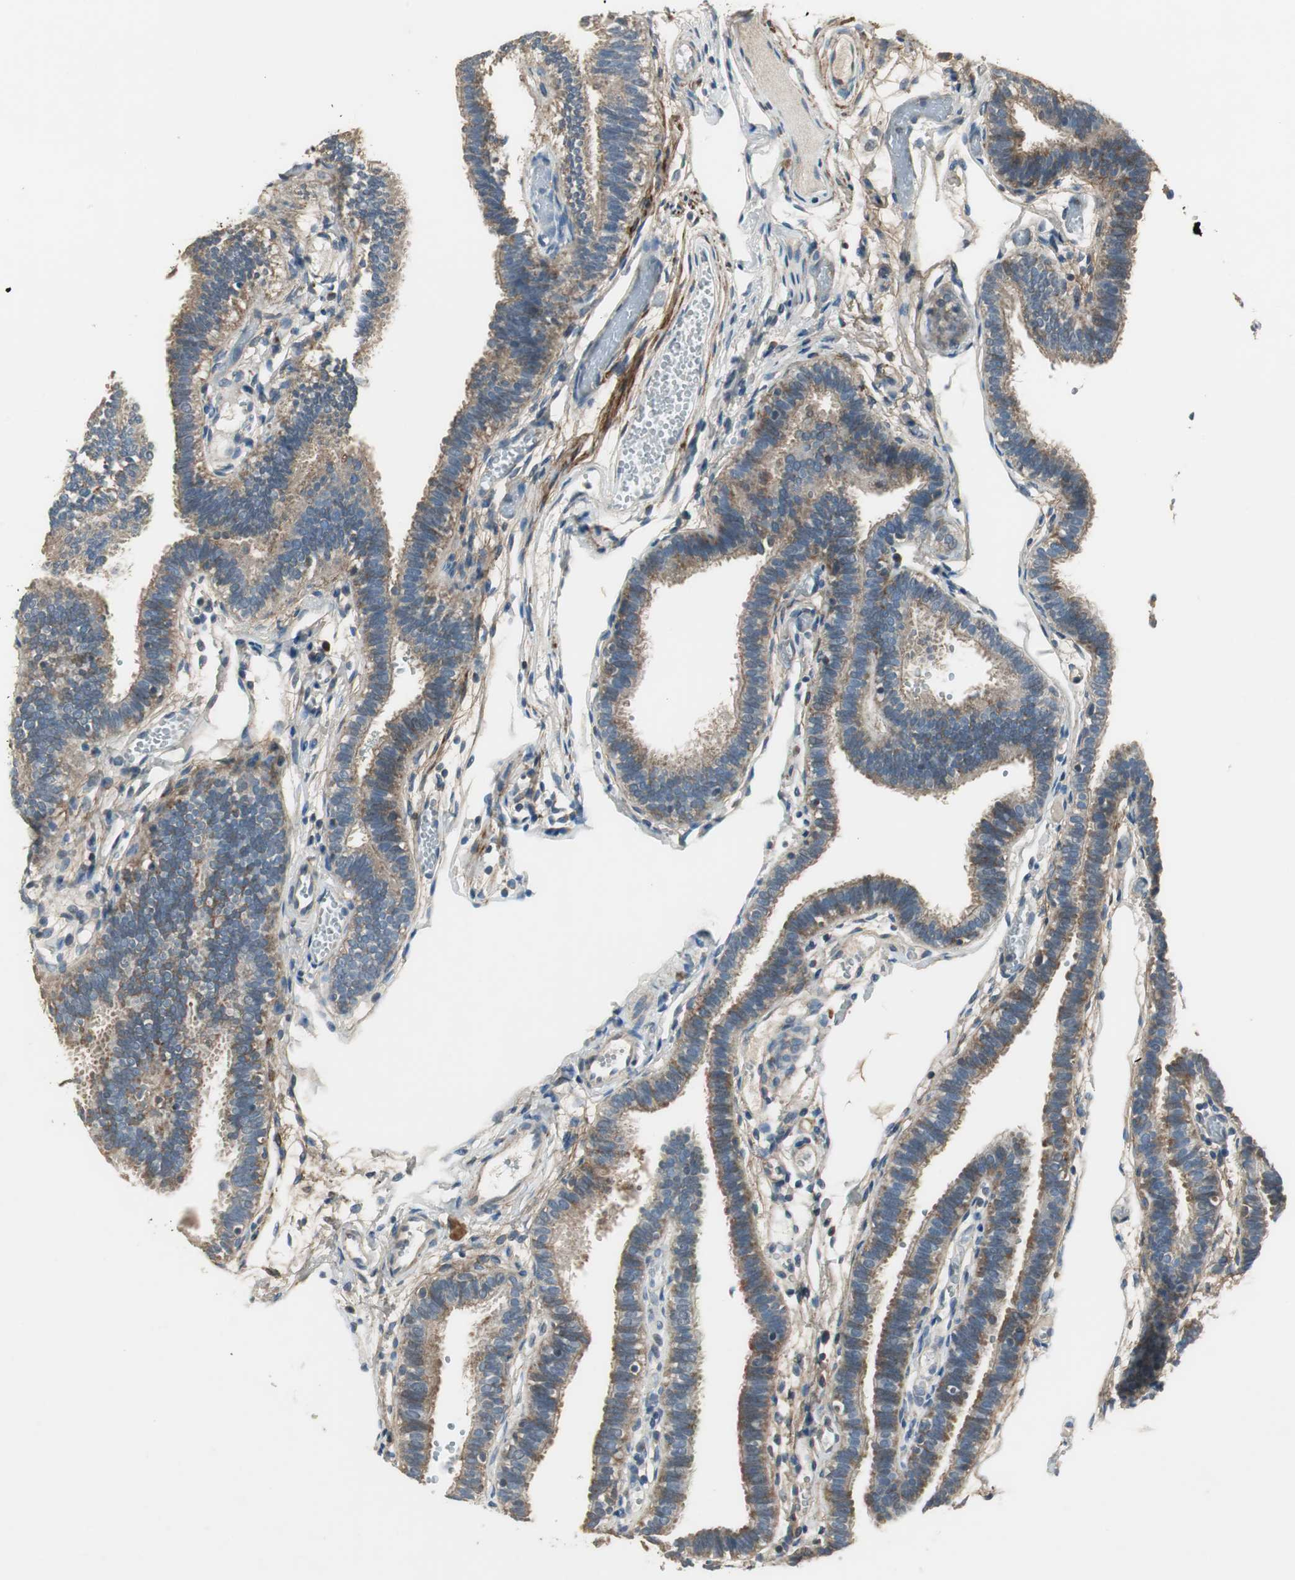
{"staining": {"intensity": "moderate", "quantity": ">75%", "location": "cytoplasmic/membranous"}, "tissue": "fallopian tube", "cell_type": "Glandular cells", "image_type": "normal", "snomed": [{"axis": "morphology", "description": "Normal tissue, NOS"}, {"axis": "topography", "description": "Fallopian tube"}], "caption": "Immunohistochemistry (IHC) histopathology image of unremarkable human fallopian tube stained for a protein (brown), which shows medium levels of moderate cytoplasmic/membranous expression in about >75% of glandular cells.", "gene": "MSTO1", "patient": {"sex": "female", "age": 29}}